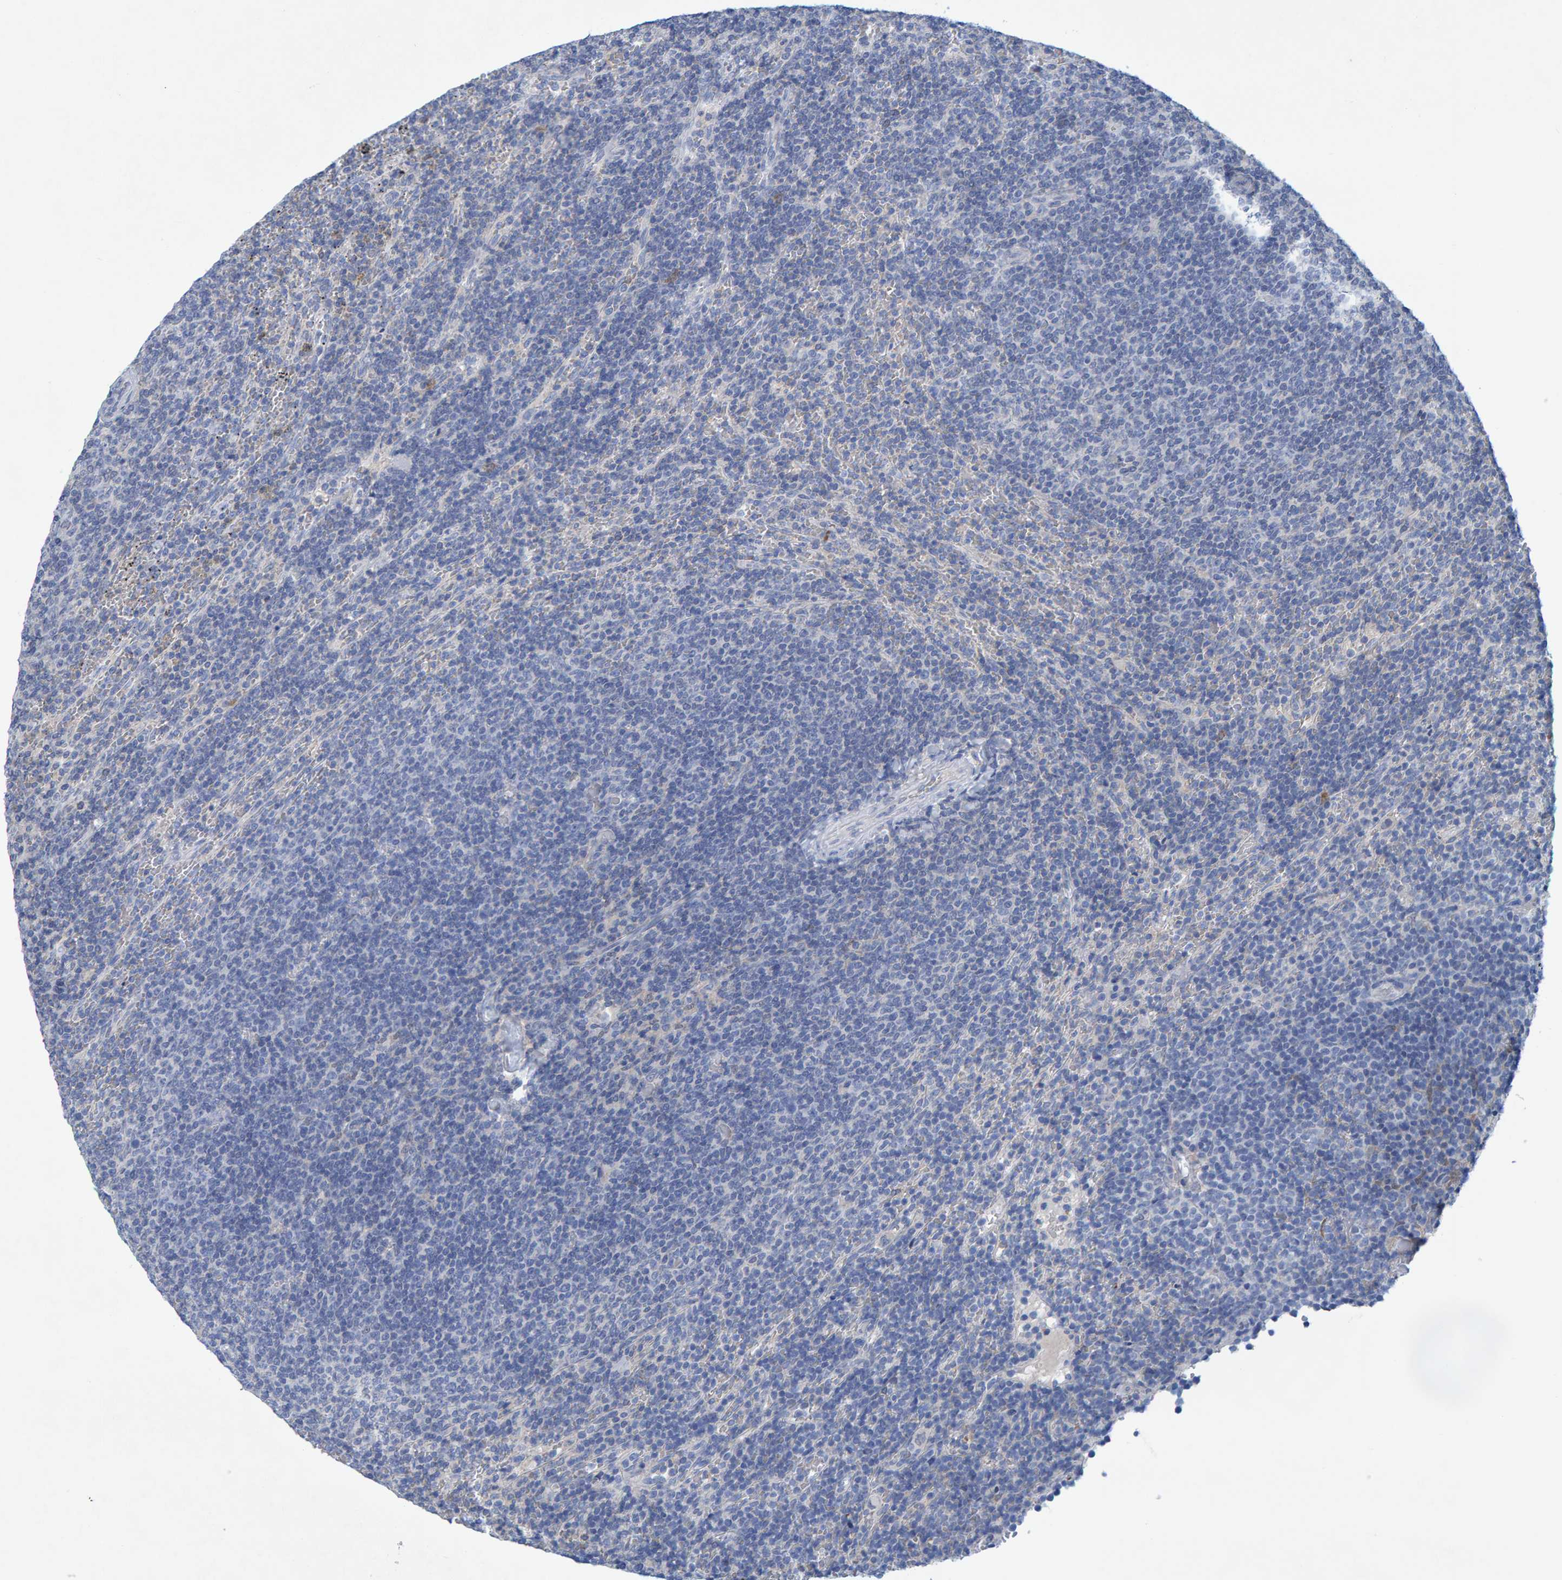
{"staining": {"intensity": "negative", "quantity": "none", "location": "none"}, "tissue": "lymphoma", "cell_type": "Tumor cells", "image_type": "cancer", "snomed": [{"axis": "morphology", "description": "Malignant lymphoma, non-Hodgkin's type, Low grade"}, {"axis": "topography", "description": "Spleen"}], "caption": "Immunohistochemical staining of human lymphoma demonstrates no significant positivity in tumor cells.", "gene": "ALAD", "patient": {"sex": "female", "age": 50}}